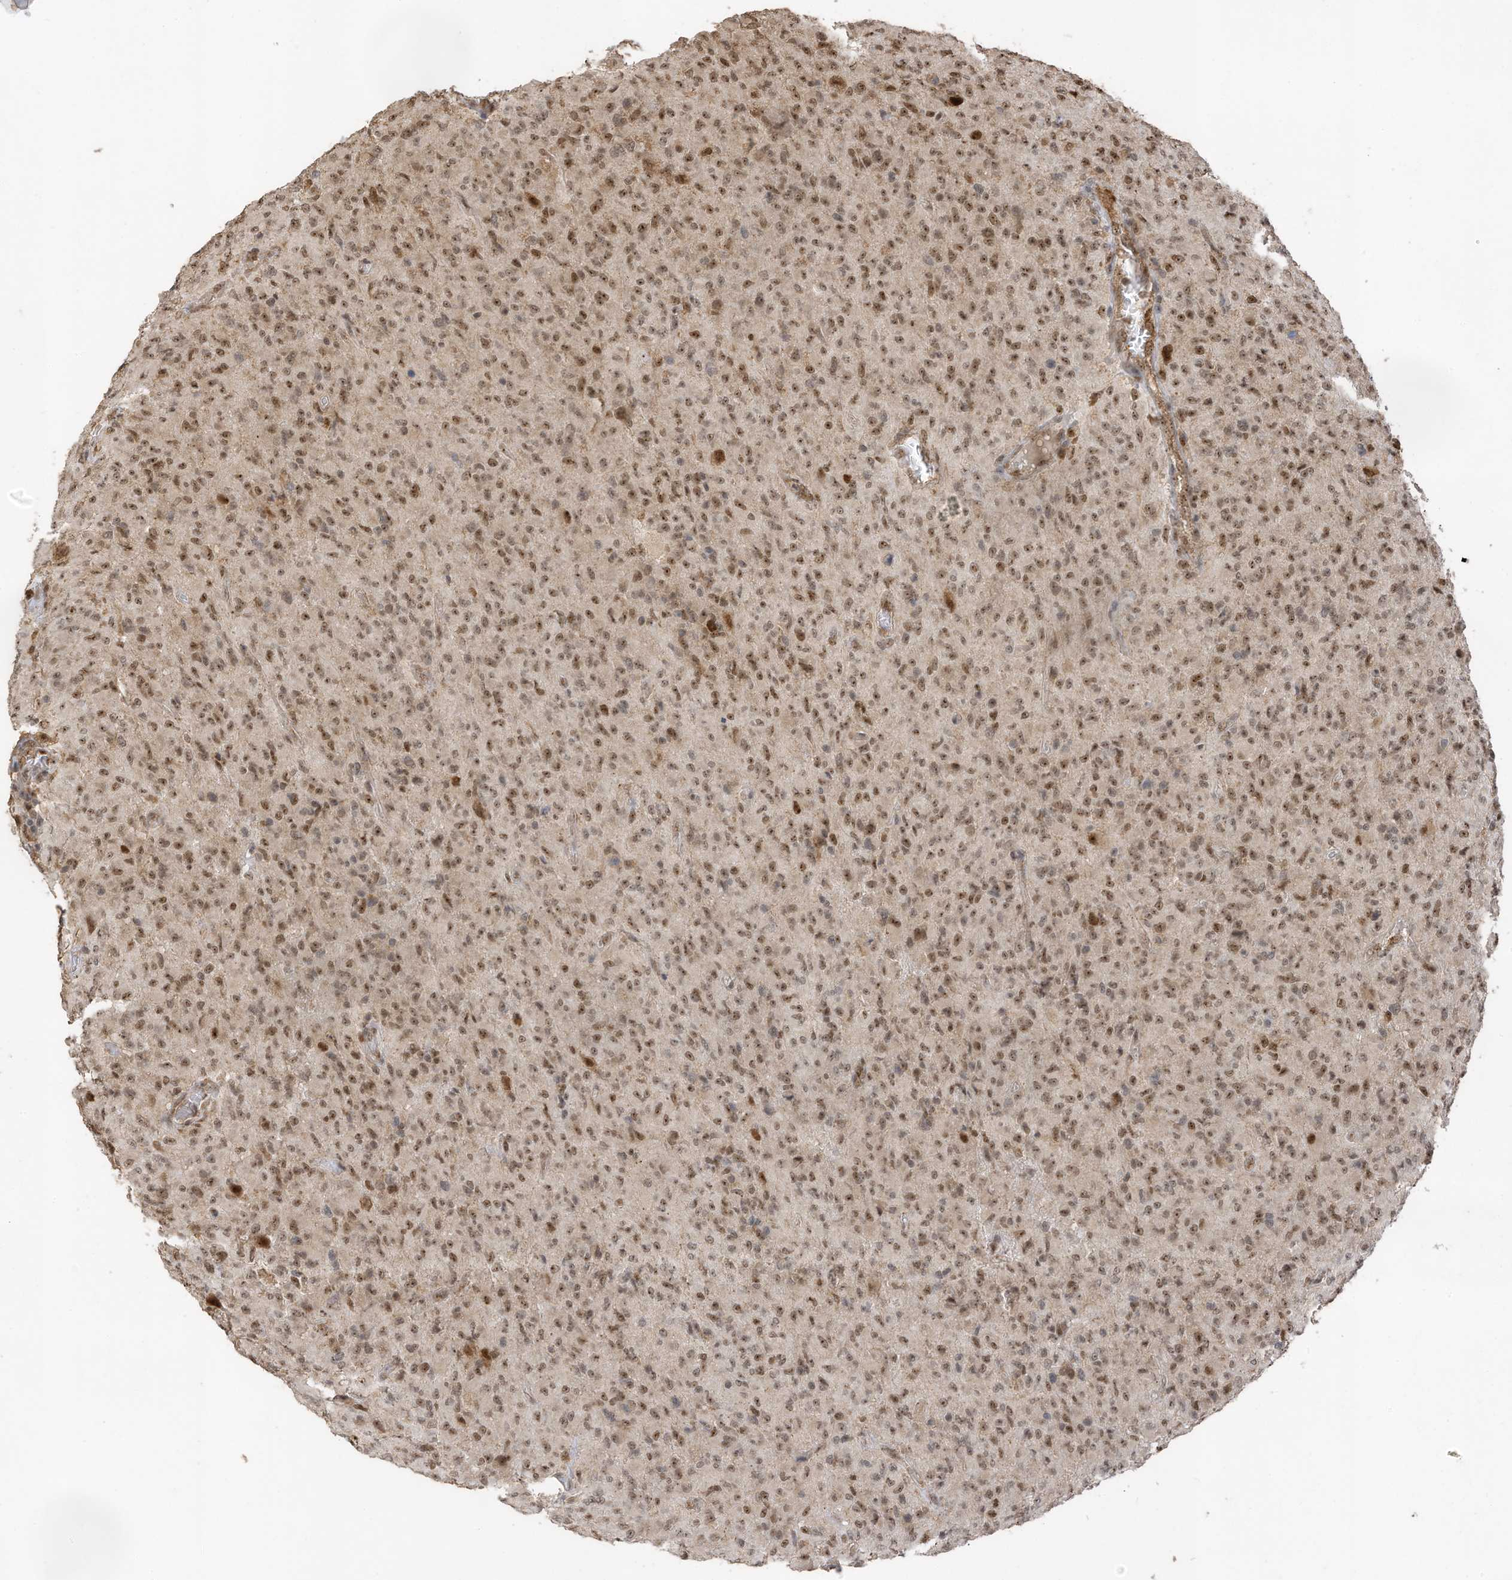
{"staining": {"intensity": "moderate", "quantity": ">75%", "location": "nuclear"}, "tissue": "glioma", "cell_type": "Tumor cells", "image_type": "cancer", "snomed": [{"axis": "morphology", "description": "Glioma, malignant, High grade"}, {"axis": "topography", "description": "Brain"}], "caption": "Immunohistochemistry micrograph of neoplastic tissue: malignant glioma (high-grade) stained using immunohistochemistry shows medium levels of moderate protein expression localized specifically in the nuclear of tumor cells, appearing as a nuclear brown color.", "gene": "ERLEC1", "patient": {"sex": "female", "age": 57}}